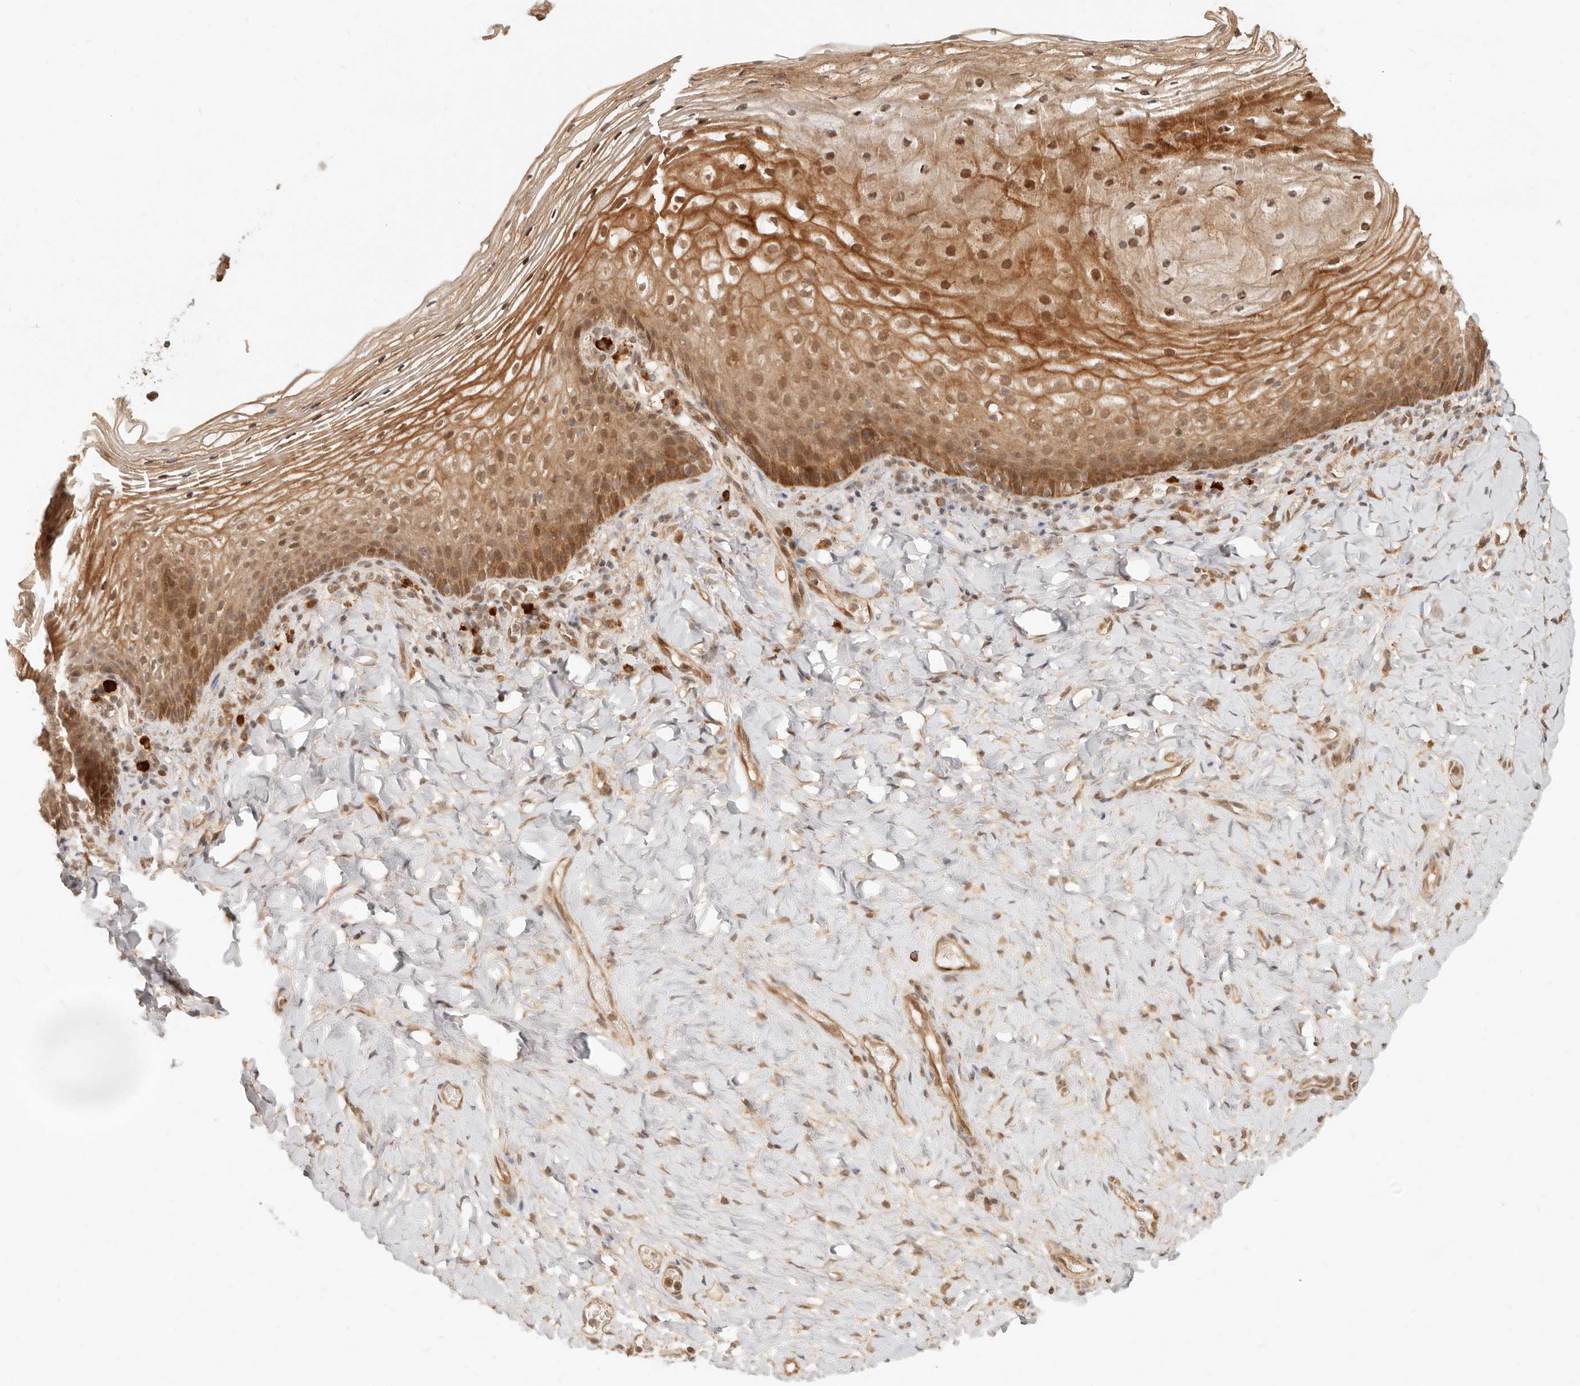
{"staining": {"intensity": "moderate", "quantity": ">75%", "location": "cytoplasmic/membranous,nuclear"}, "tissue": "vagina", "cell_type": "Squamous epithelial cells", "image_type": "normal", "snomed": [{"axis": "morphology", "description": "Normal tissue, NOS"}, {"axis": "topography", "description": "Vagina"}], "caption": "Squamous epithelial cells demonstrate medium levels of moderate cytoplasmic/membranous,nuclear positivity in about >75% of cells in unremarkable human vagina. (Stains: DAB in brown, nuclei in blue, Microscopy: brightfield microscopy at high magnification).", "gene": "BAALC", "patient": {"sex": "female", "age": 60}}